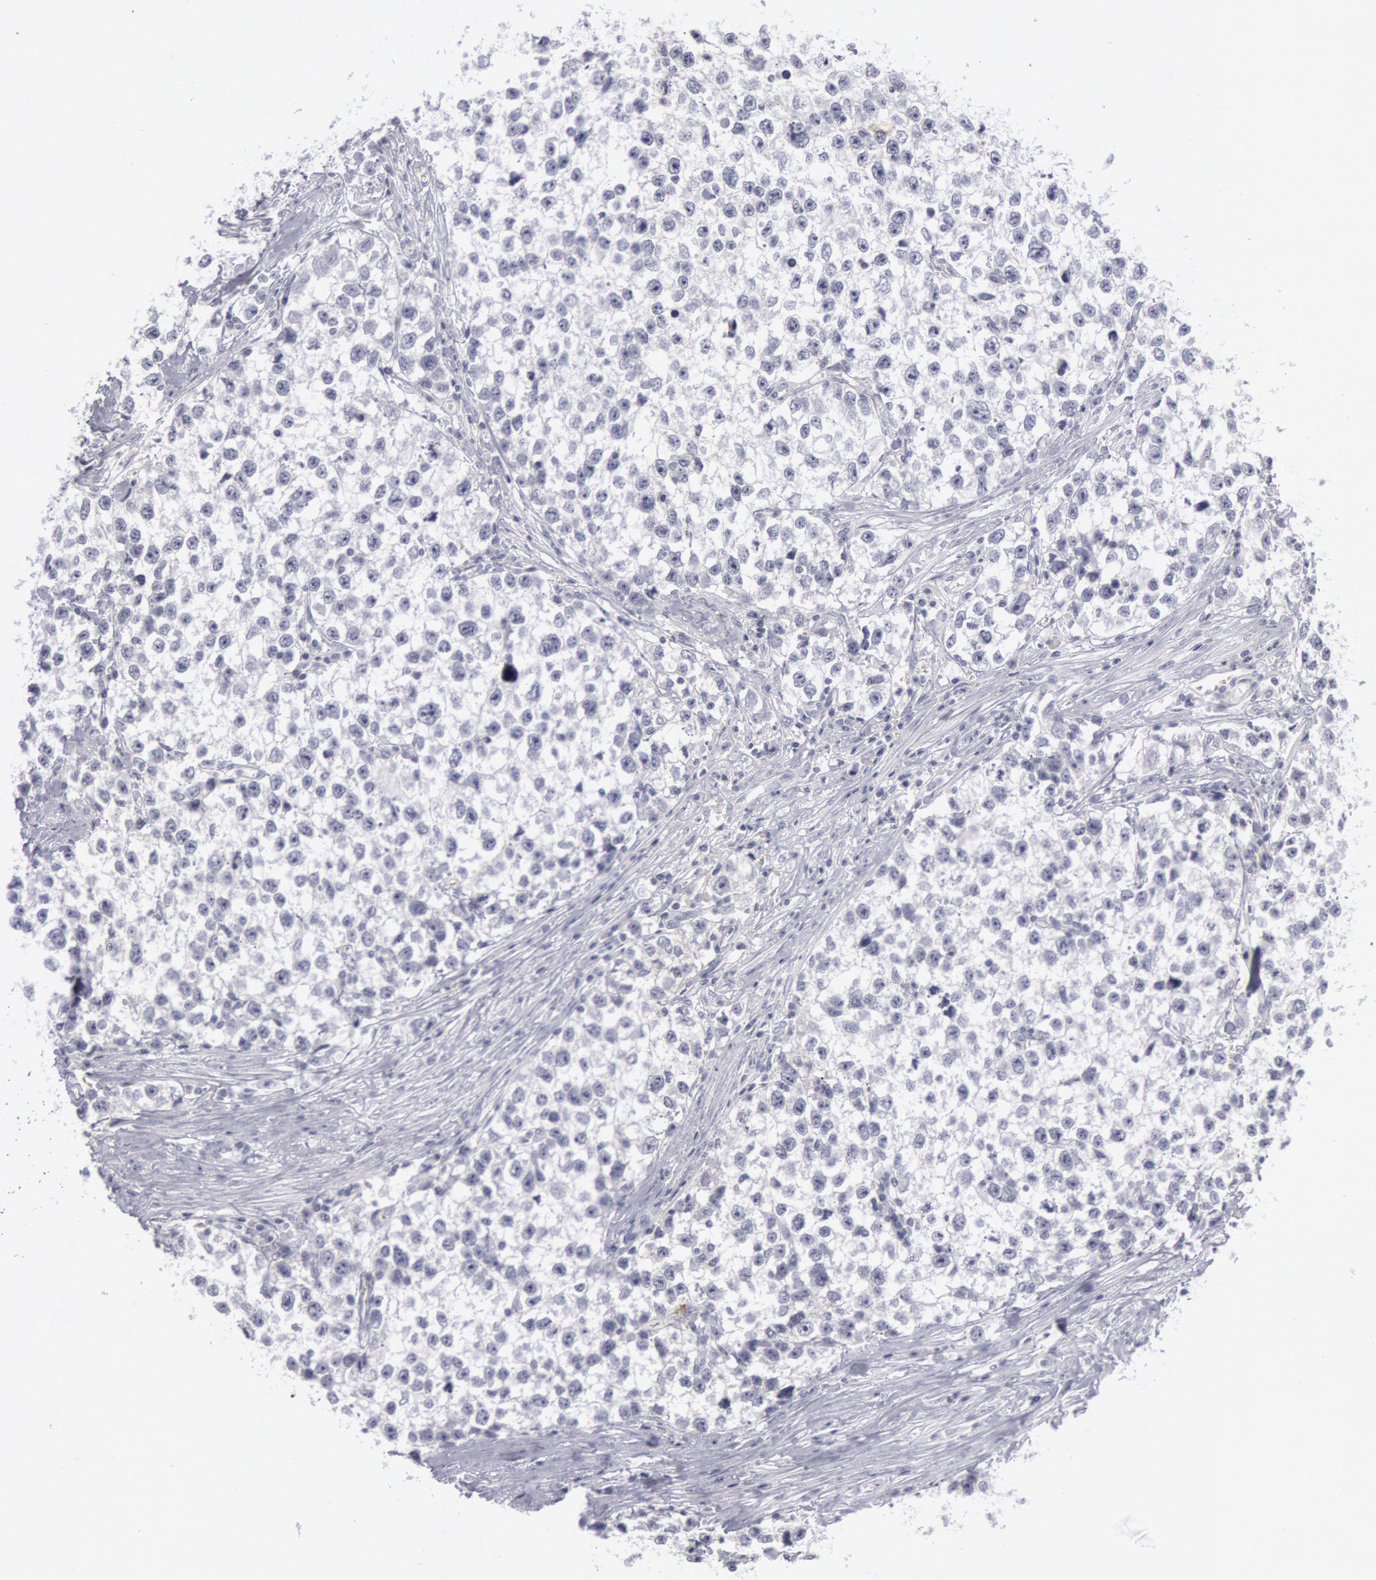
{"staining": {"intensity": "negative", "quantity": "none", "location": "none"}, "tissue": "testis cancer", "cell_type": "Tumor cells", "image_type": "cancer", "snomed": [{"axis": "morphology", "description": "Seminoma, NOS"}, {"axis": "morphology", "description": "Carcinoma, Embryonal, NOS"}, {"axis": "topography", "description": "Testis"}], "caption": "Immunohistochemistry (IHC) photomicrograph of neoplastic tissue: human seminoma (testis) stained with DAB (3,3'-diaminobenzidine) shows no significant protein staining in tumor cells. The staining was performed using DAB (3,3'-diaminobenzidine) to visualize the protein expression in brown, while the nuclei were stained in blue with hematoxylin (Magnification: 20x).", "gene": "KRT16", "patient": {"sex": "male", "age": 30}}